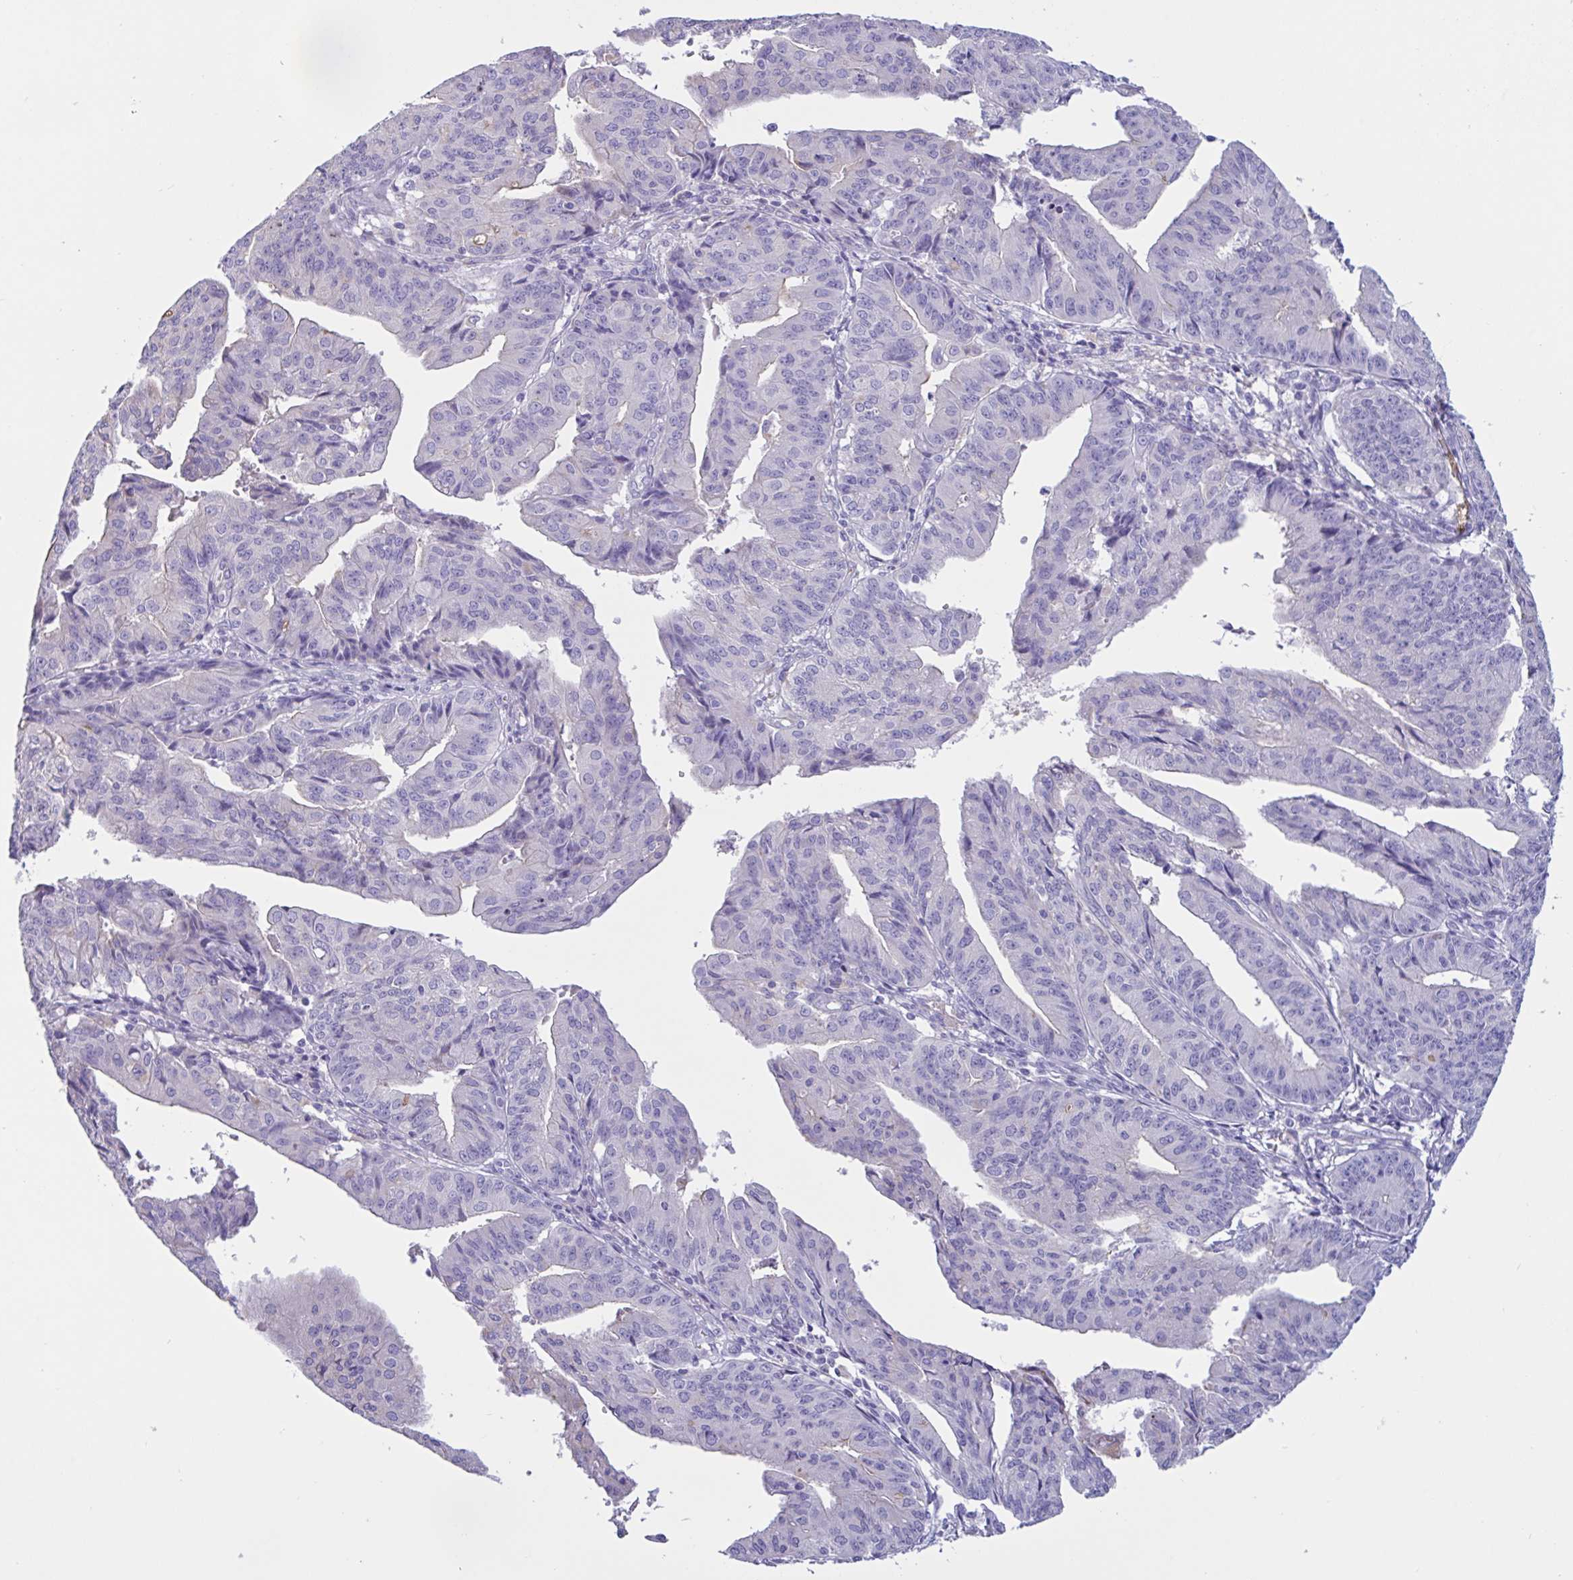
{"staining": {"intensity": "negative", "quantity": "none", "location": "none"}, "tissue": "endometrial cancer", "cell_type": "Tumor cells", "image_type": "cancer", "snomed": [{"axis": "morphology", "description": "Adenocarcinoma, NOS"}, {"axis": "topography", "description": "Endometrium"}], "caption": "Tumor cells show no significant protein expression in endometrial adenocarcinoma.", "gene": "RPL22L1", "patient": {"sex": "female", "age": 56}}